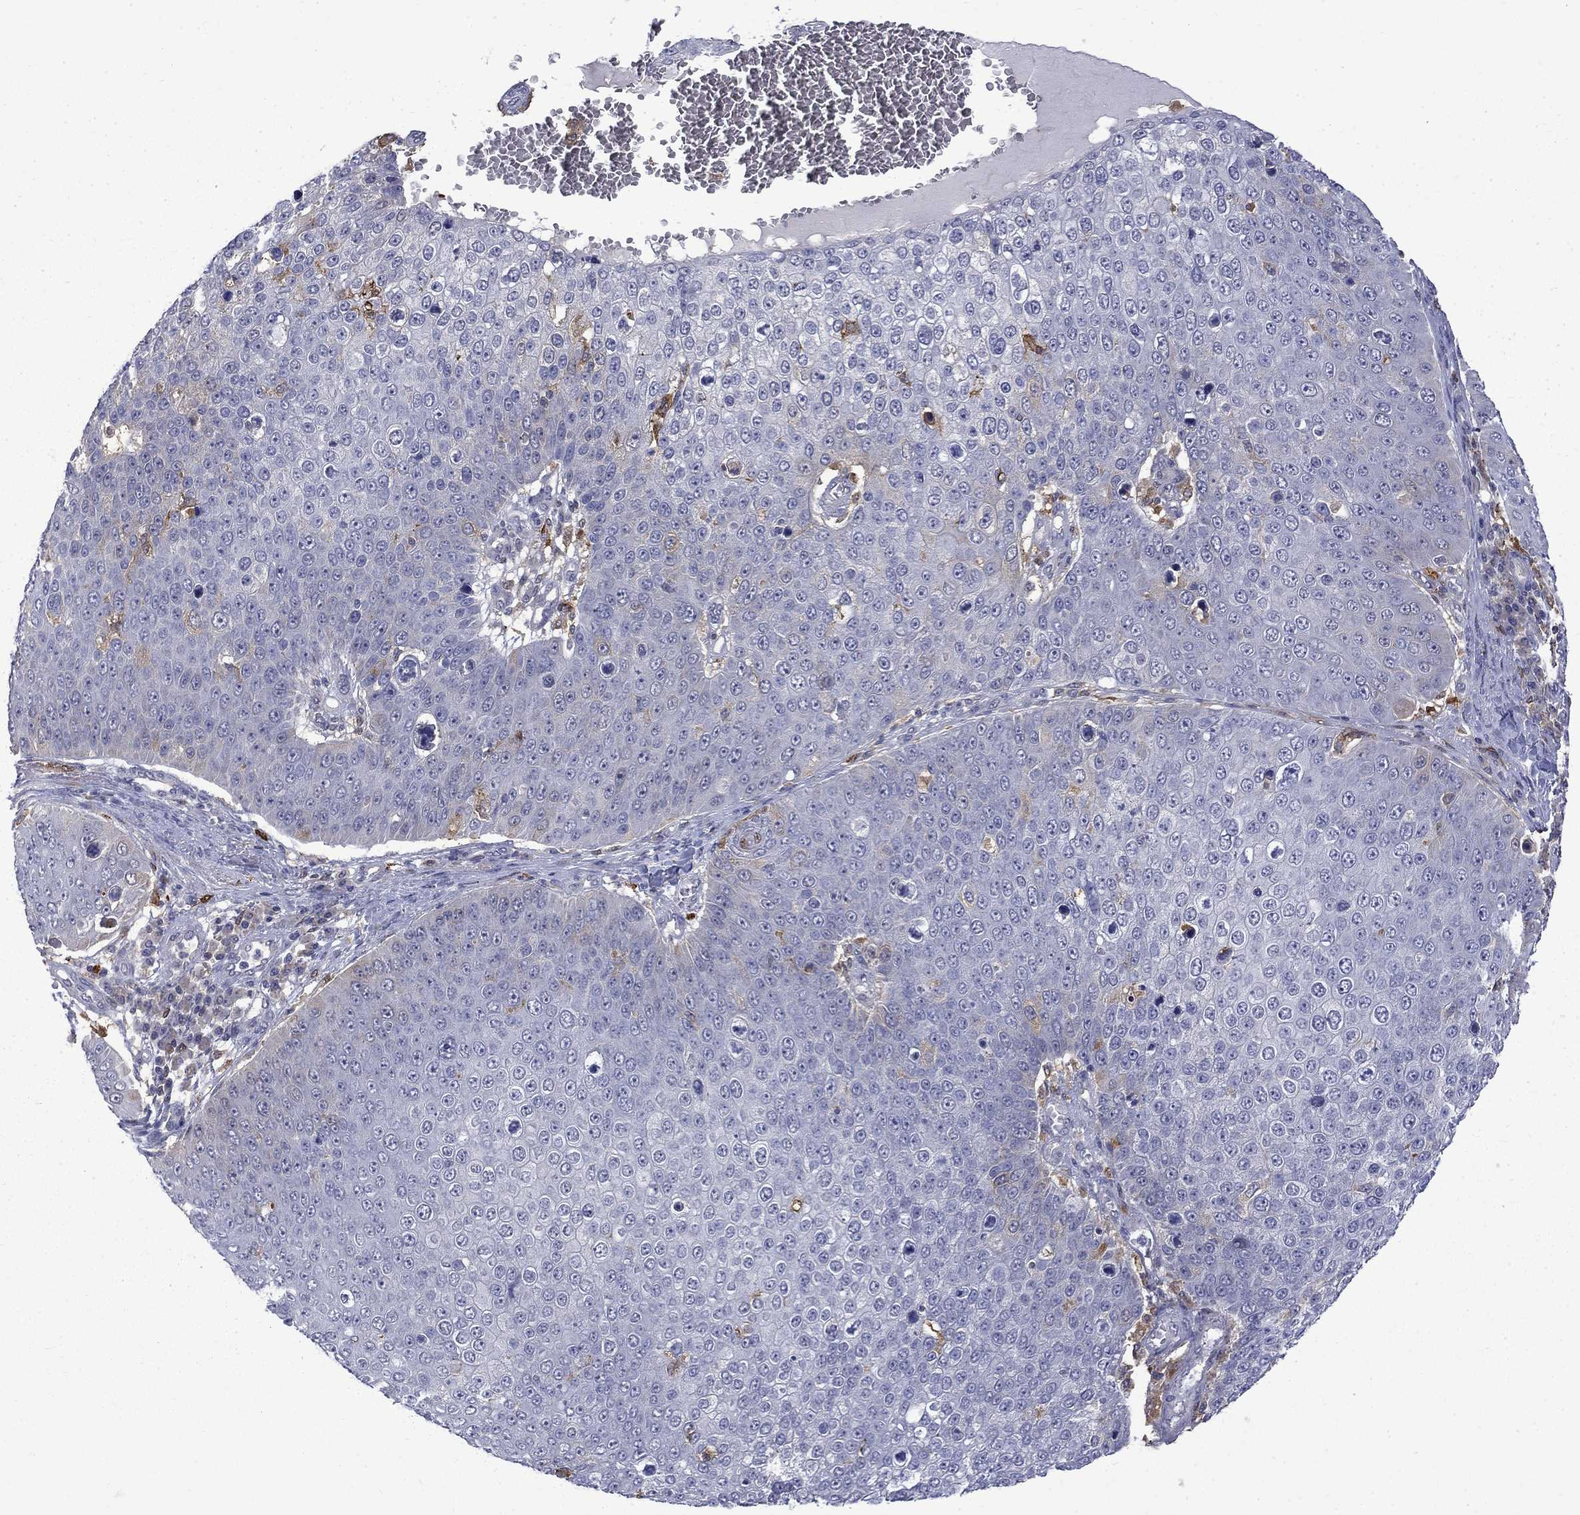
{"staining": {"intensity": "strong", "quantity": "<25%", "location": "cytoplasmic/membranous"}, "tissue": "skin cancer", "cell_type": "Tumor cells", "image_type": "cancer", "snomed": [{"axis": "morphology", "description": "Squamous cell carcinoma, NOS"}, {"axis": "topography", "description": "Skin"}], "caption": "Immunohistochemical staining of squamous cell carcinoma (skin) displays strong cytoplasmic/membranous protein positivity in approximately <25% of tumor cells. (DAB (3,3'-diaminobenzidine) = brown stain, brightfield microscopy at high magnification).", "gene": "PCBP3", "patient": {"sex": "male", "age": 71}}